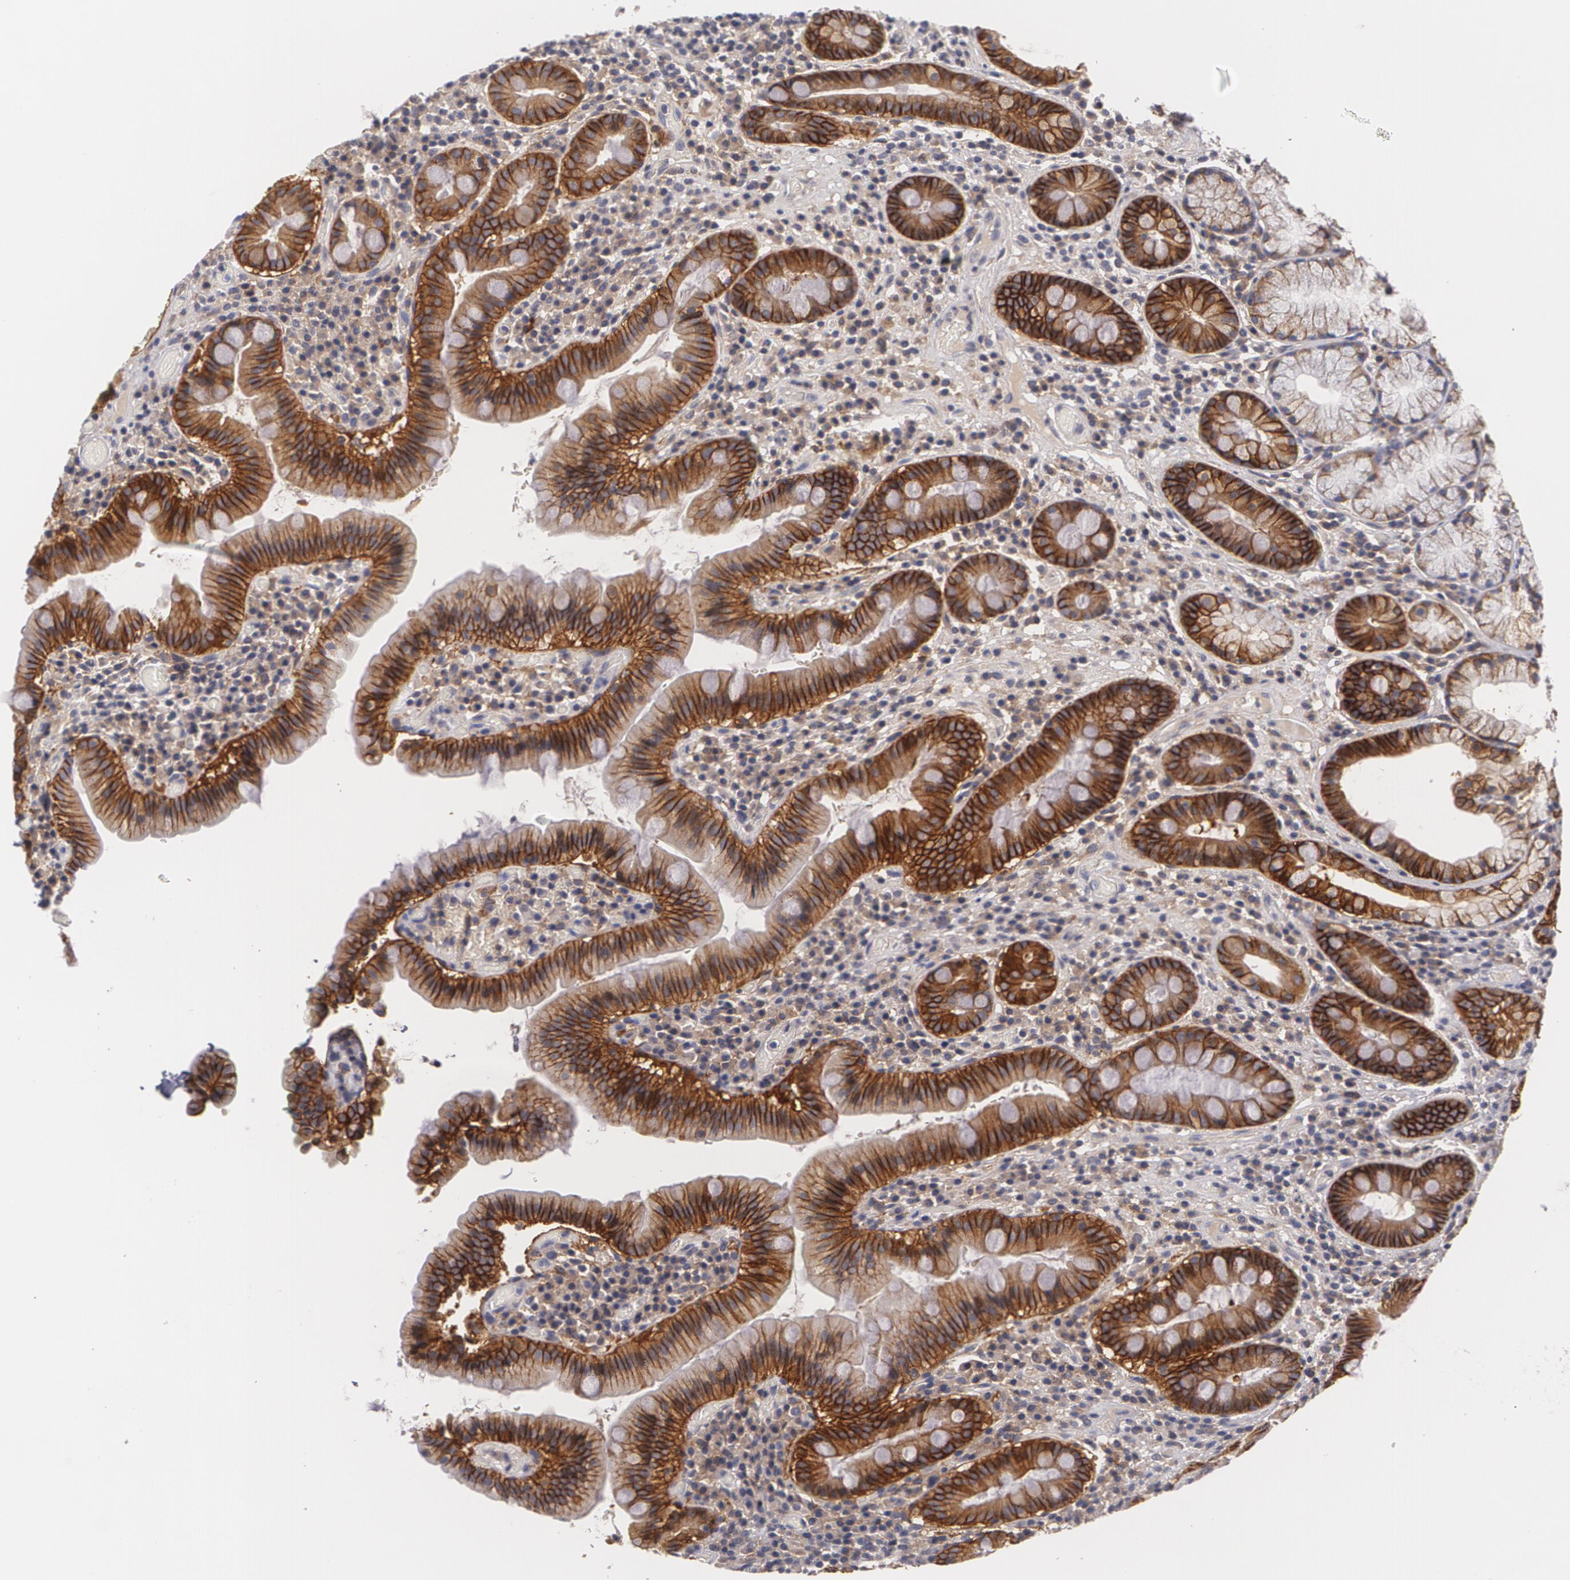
{"staining": {"intensity": "strong", "quantity": ">75%", "location": "cytoplasmic/membranous"}, "tissue": "duodenum", "cell_type": "Glandular cells", "image_type": "normal", "snomed": [{"axis": "morphology", "description": "Normal tissue, NOS"}, {"axis": "topography", "description": "Stomach, lower"}, {"axis": "topography", "description": "Duodenum"}], "caption": "Protein staining displays strong cytoplasmic/membranous staining in about >75% of glandular cells in normal duodenum.", "gene": "CASK", "patient": {"sex": "male", "age": 84}}